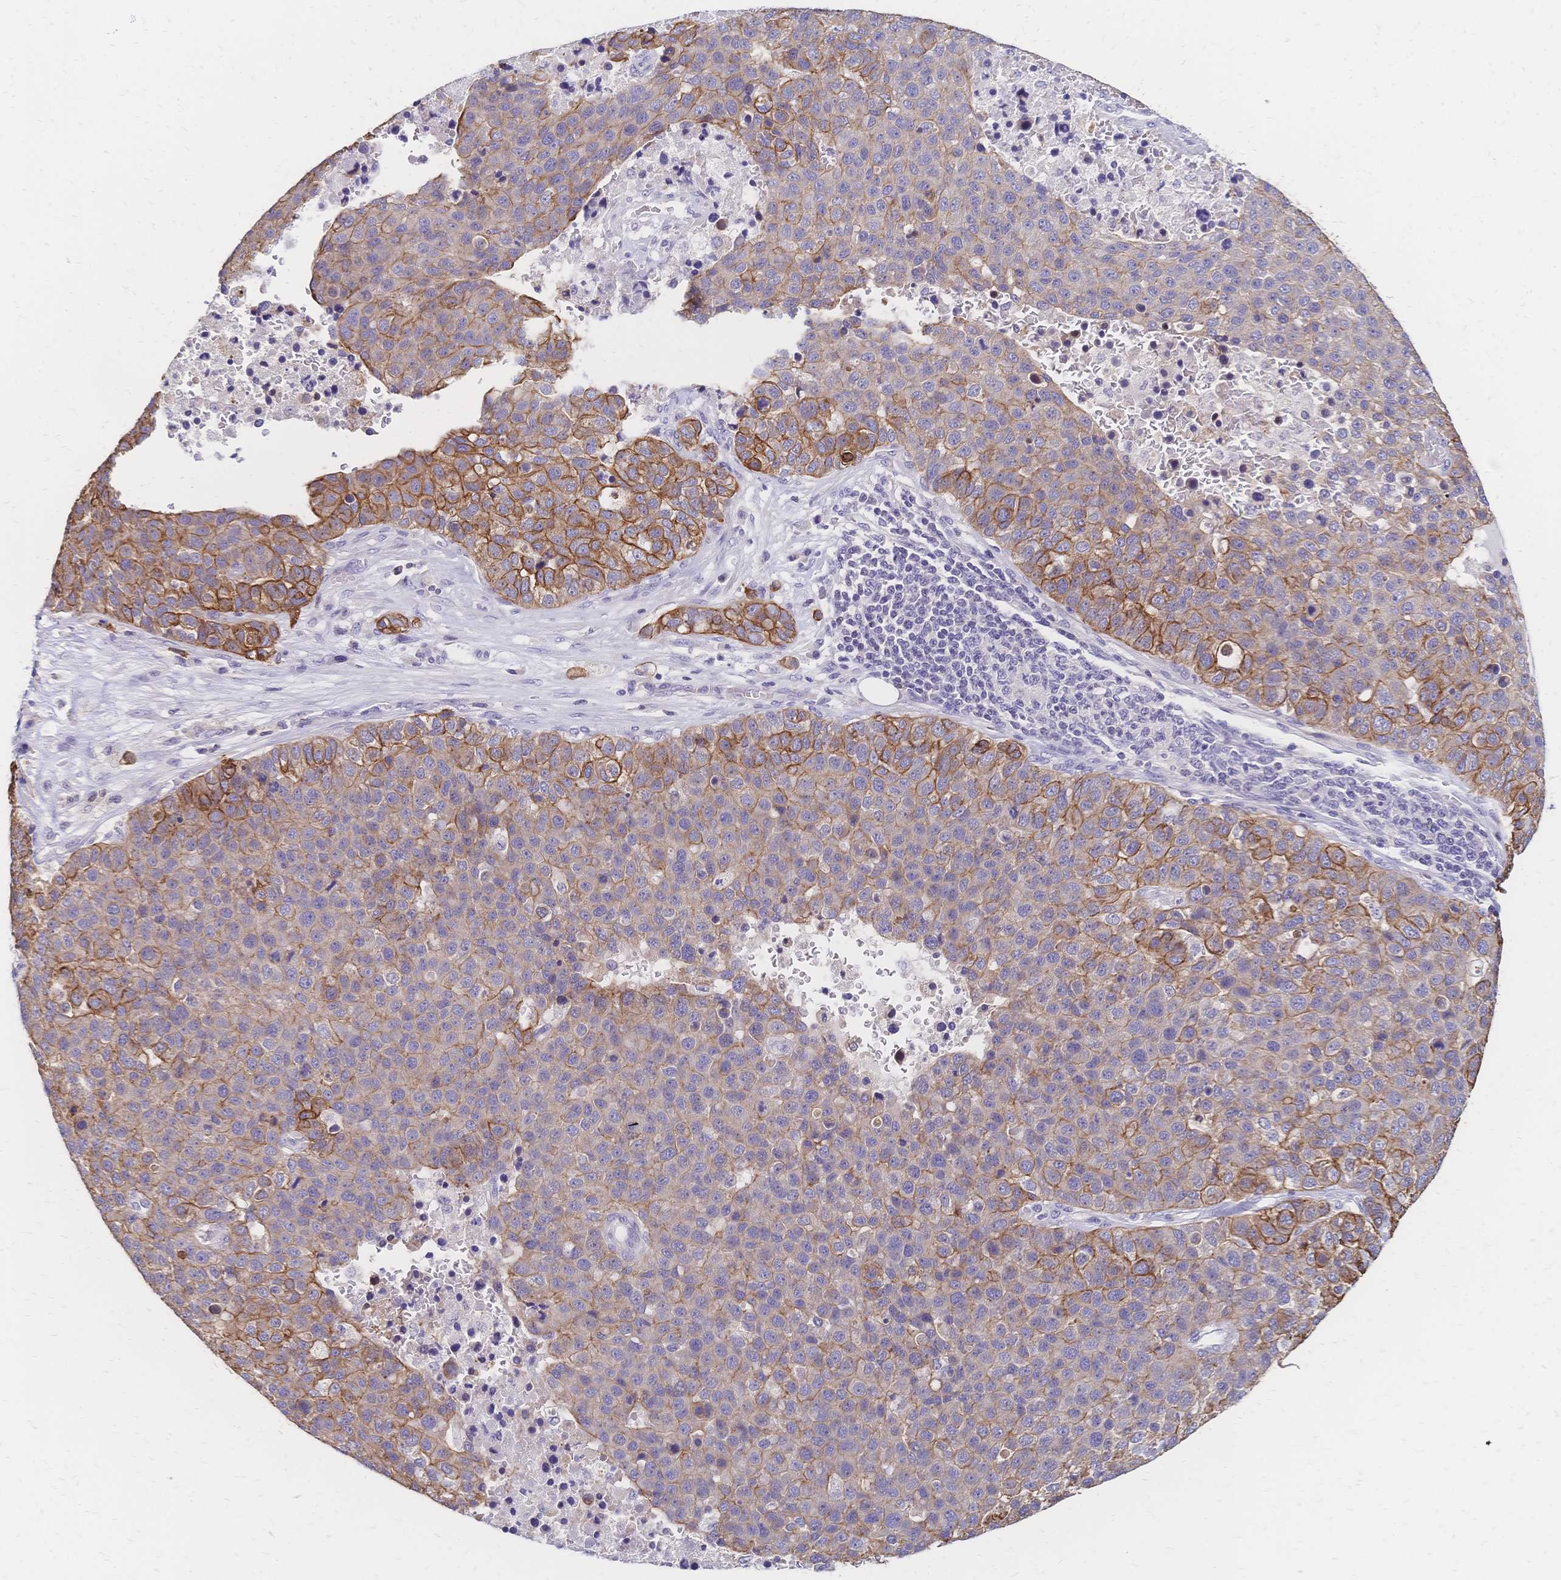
{"staining": {"intensity": "moderate", "quantity": ">75%", "location": "cytoplasmic/membranous"}, "tissue": "pancreatic cancer", "cell_type": "Tumor cells", "image_type": "cancer", "snomed": [{"axis": "morphology", "description": "Adenocarcinoma, NOS"}, {"axis": "topography", "description": "Pancreas"}], "caption": "This image reveals IHC staining of adenocarcinoma (pancreatic), with medium moderate cytoplasmic/membranous positivity in approximately >75% of tumor cells.", "gene": "DTNB", "patient": {"sex": "female", "age": 61}}